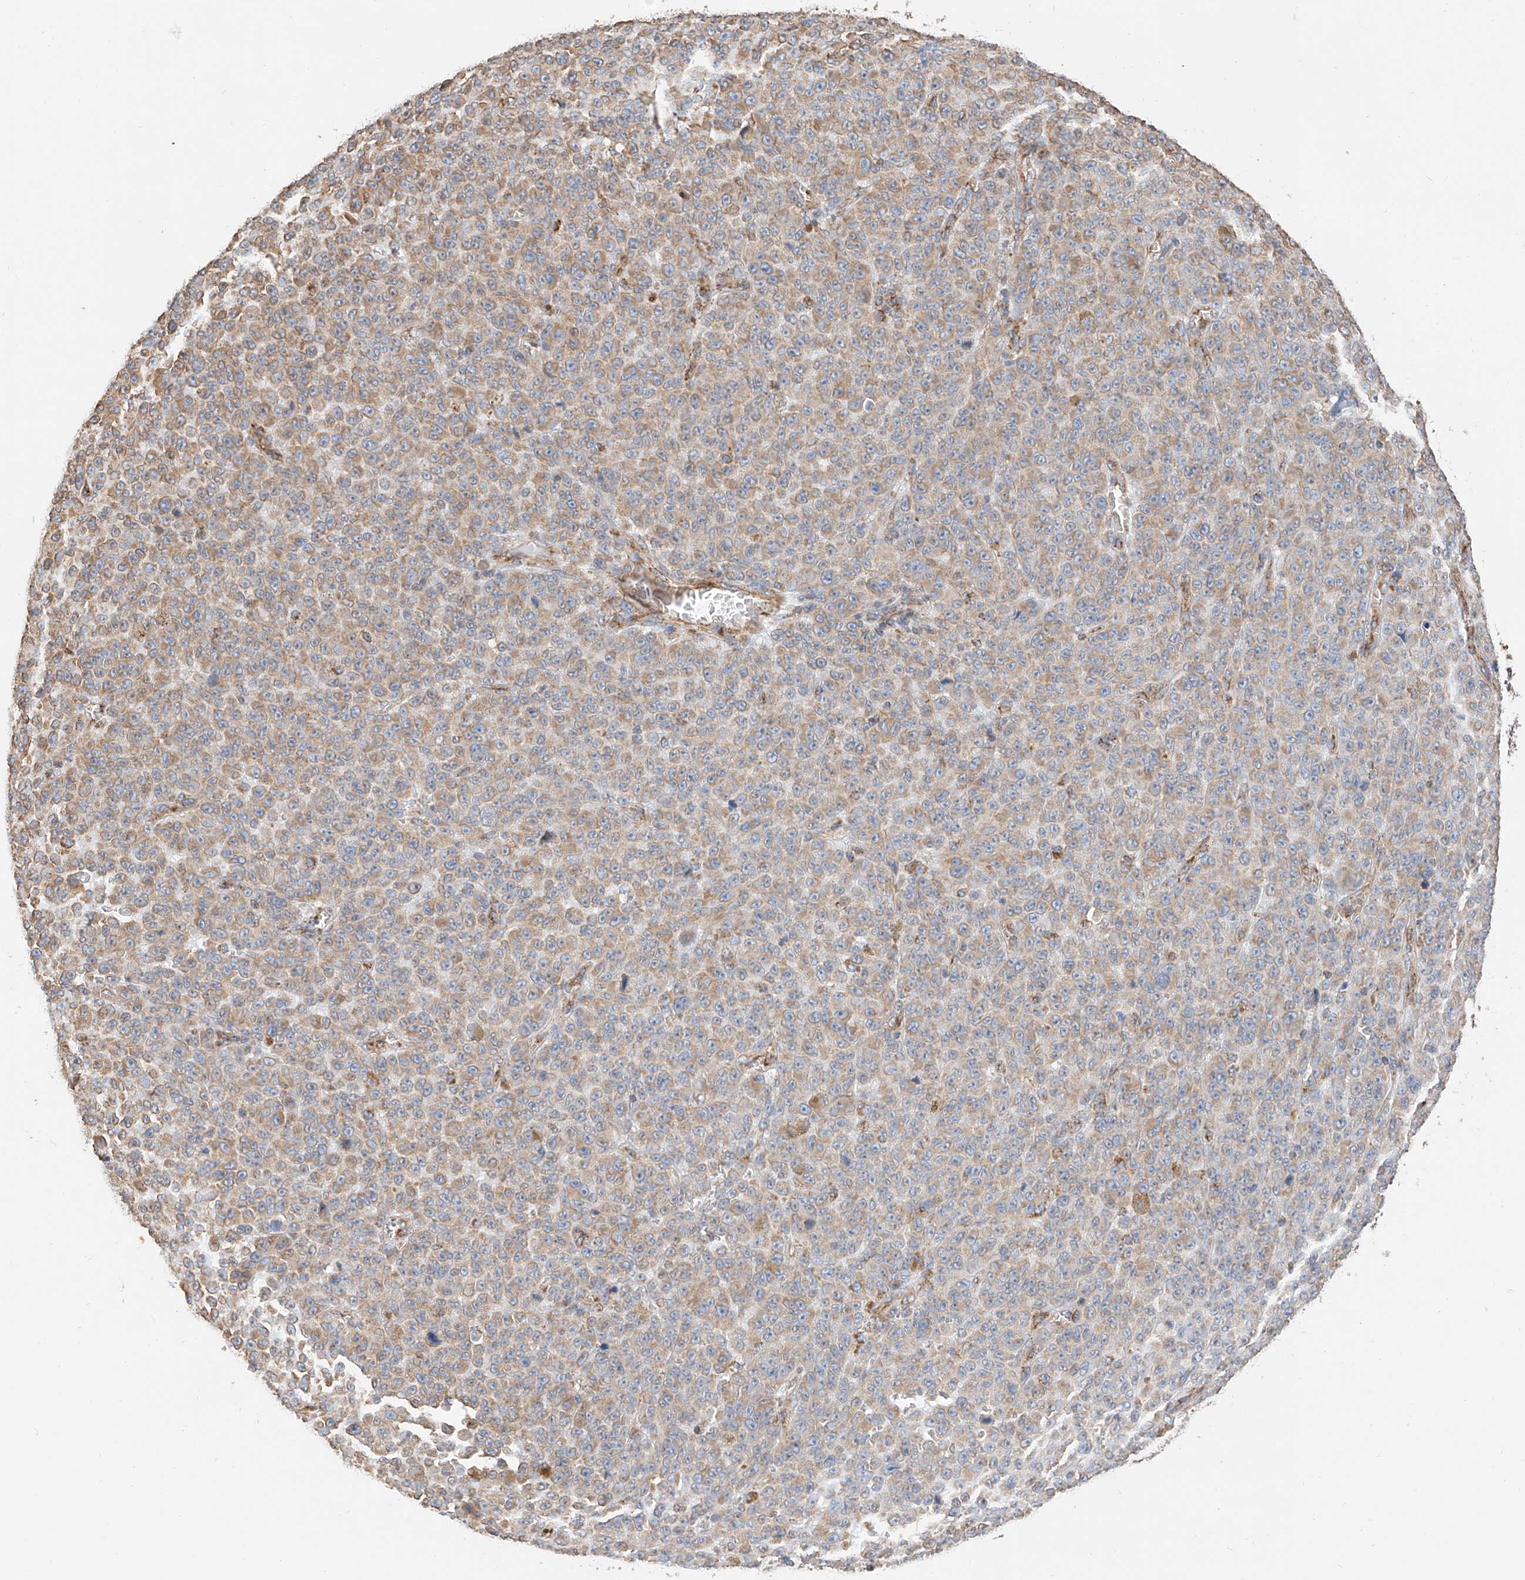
{"staining": {"intensity": "weak", "quantity": ">75%", "location": "cytoplasmic/membranous"}, "tissue": "melanoma", "cell_type": "Tumor cells", "image_type": "cancer", "snomed": [{"axis": "morphology", "description": "Malignant melanoma, NOS"}, {"axis": "topography", "description": "Skin"}], "caption": "There is low levels of weak cytoplasmic/membranous staining in tumor cells of melanoma, as demonstrated by immunohistochemical staining (brown color).", "gene": "NDUFV3", "patient": {"sex": "female", "age": 82}}